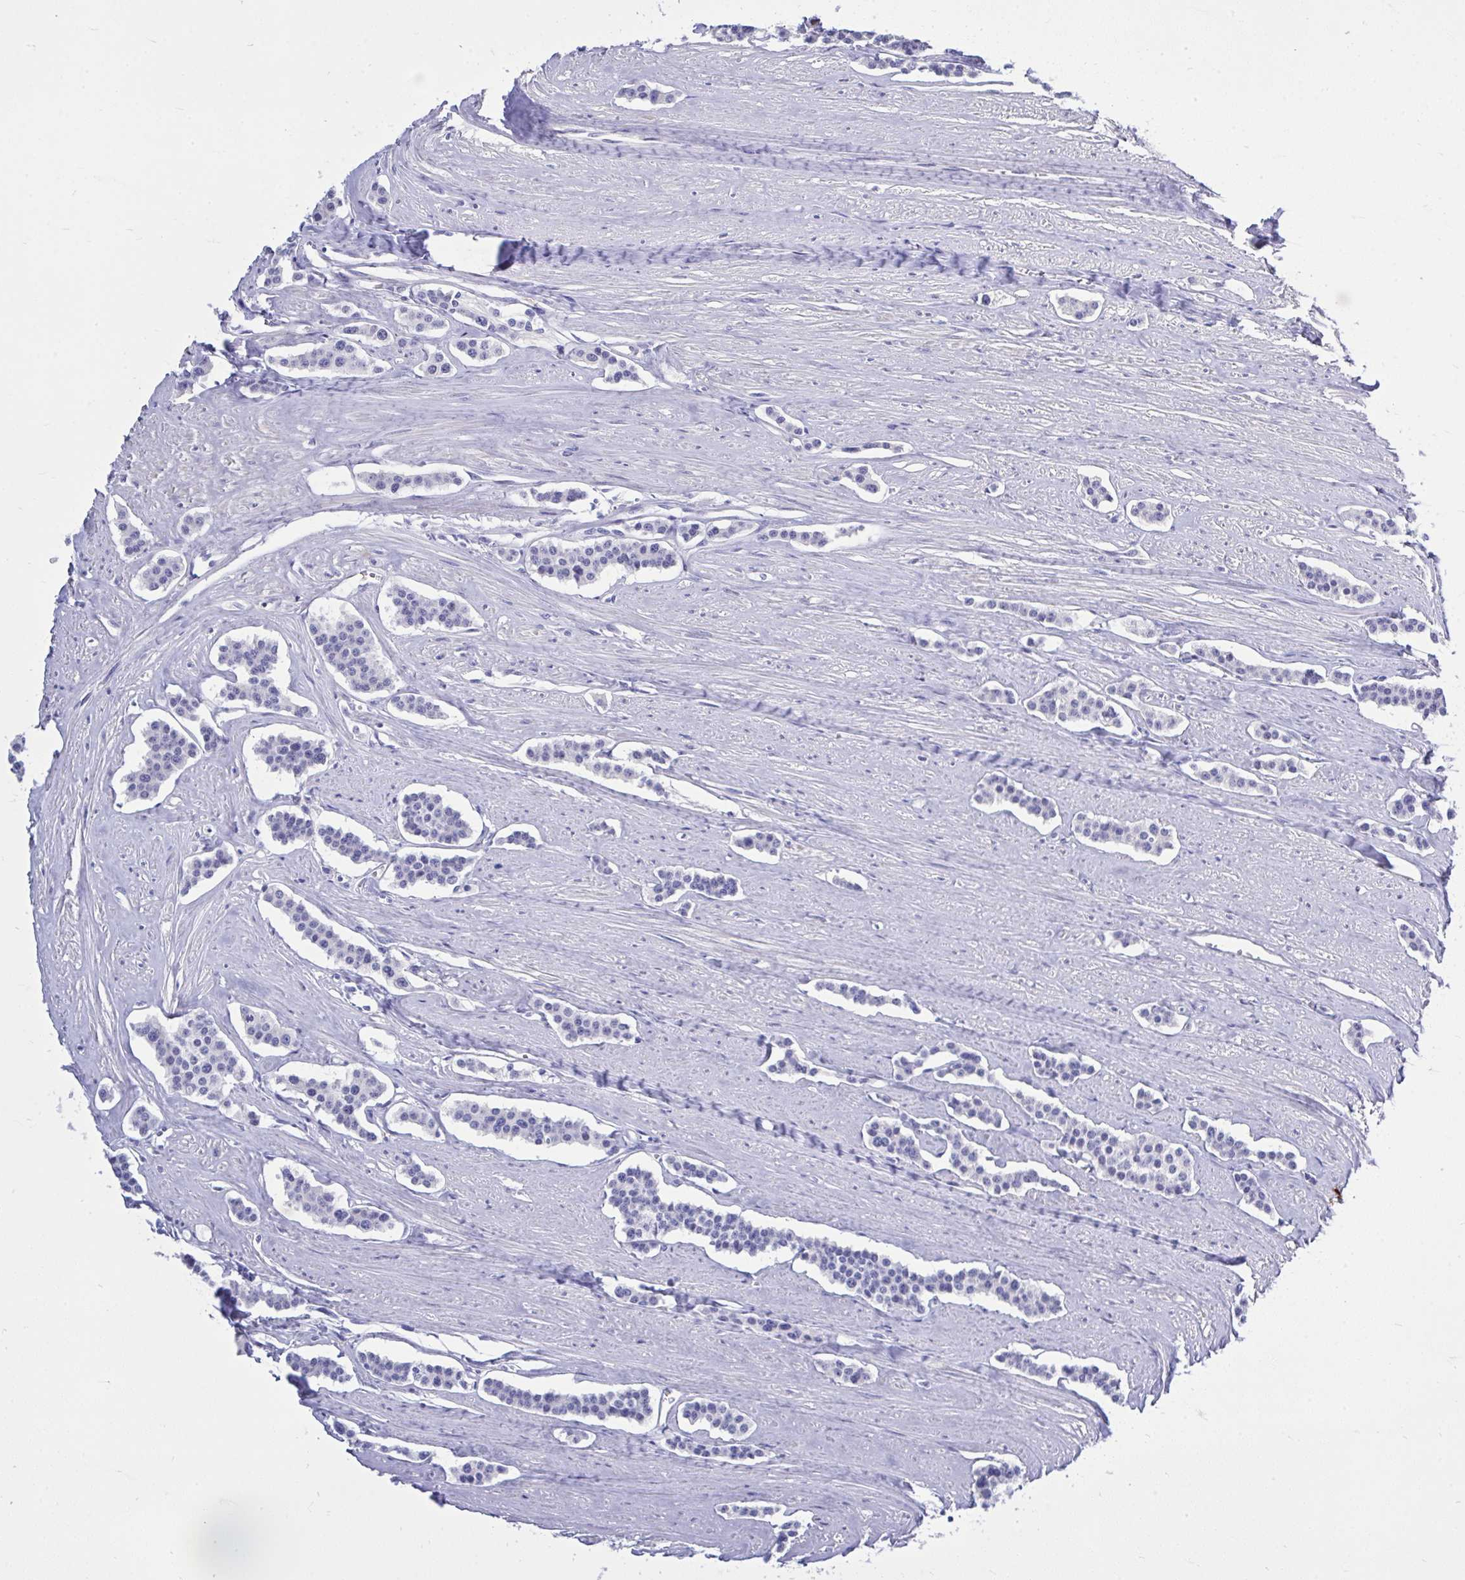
{"staining": {"intensity": "negative", "quantity": "none", "location": "none"}, "tissue": "carcinoid", "cell_type": "Tumor cells", "image_type": "cancer", "snomed": [{"axis": "morphology", "description": "Carcinoid, malignant, NOS"}, {"axis": "topography", "description": "Small intestine"}], "caption": "A high-resolution micrograph shows immunohistochemistry (IHC) staining of carcinoid (malignant), which exhibits no significant positivity in tumor cells.", "gene": "PSD", "patient": {"sex": "male", "age": 60}}